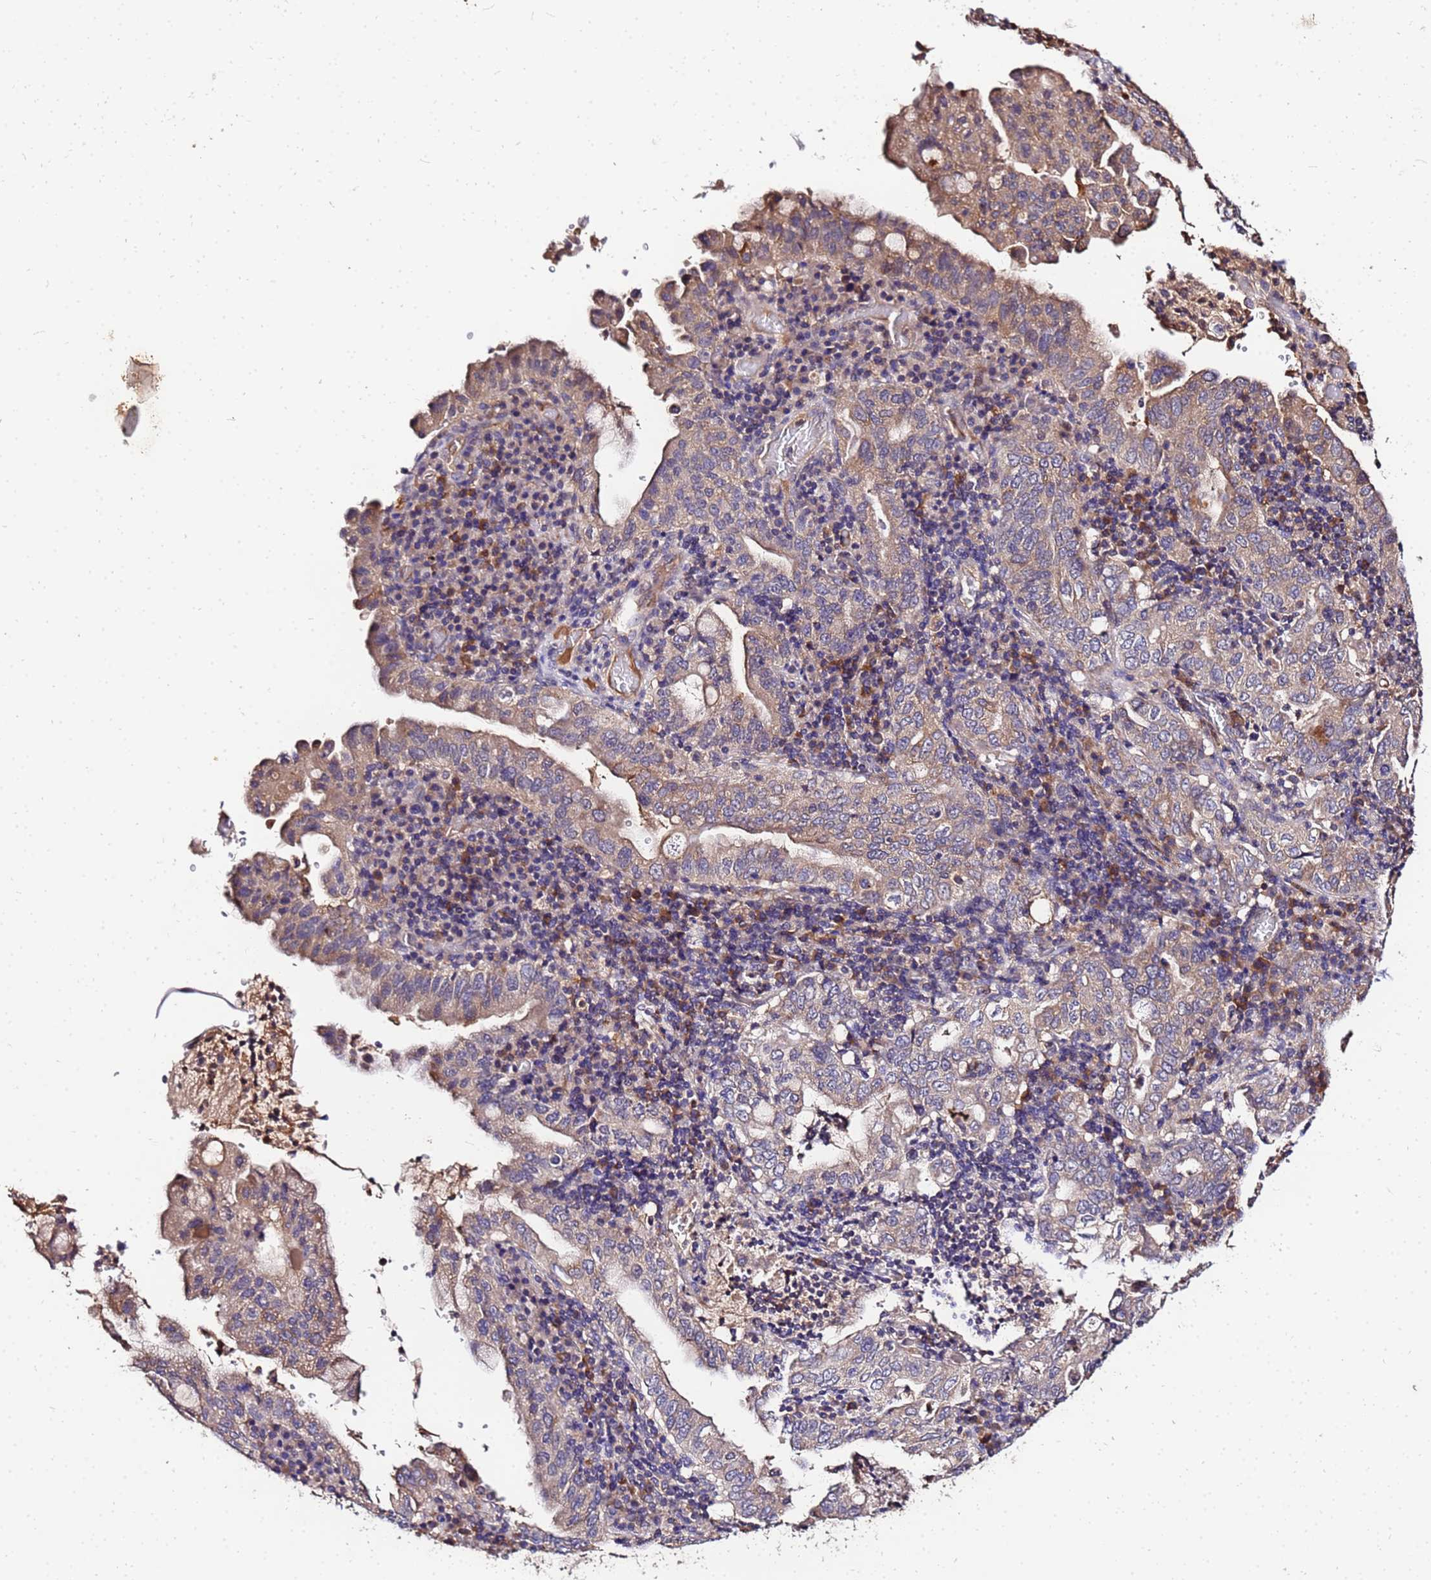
{"staining": {"intensity": "weak", "quantity": "25%-75%", "location": "cytoplasmic/membranous"}, "tissue": "stomach cancer", "cell_type": "Tumor cells", "image_type": "cancer", "snomed": [{"axis": "morphology", "description": "Normal tissue, NOS"}, {"axis": "morphology", "description": "Adenocarcinoma, NOS"}, {"axis": "topography", "description": "Esophagus"}, {"axis": "topography", "description": "Stomach, upper"}, {"axis": "topography", "description": "Peripheral nerve tissue"}], "caption": "Immunohistochemical staining of stomach cancer displays weak cytoplasmic/membranous protein expression in about 25%-75% of tumor cells. (DAB (3,3'-diaminobenzidine) IHC, brown staining for protein, blue staining for nuclei).", "gene": "MTERF1", "patient": {"sex": "male", "age": 62}}